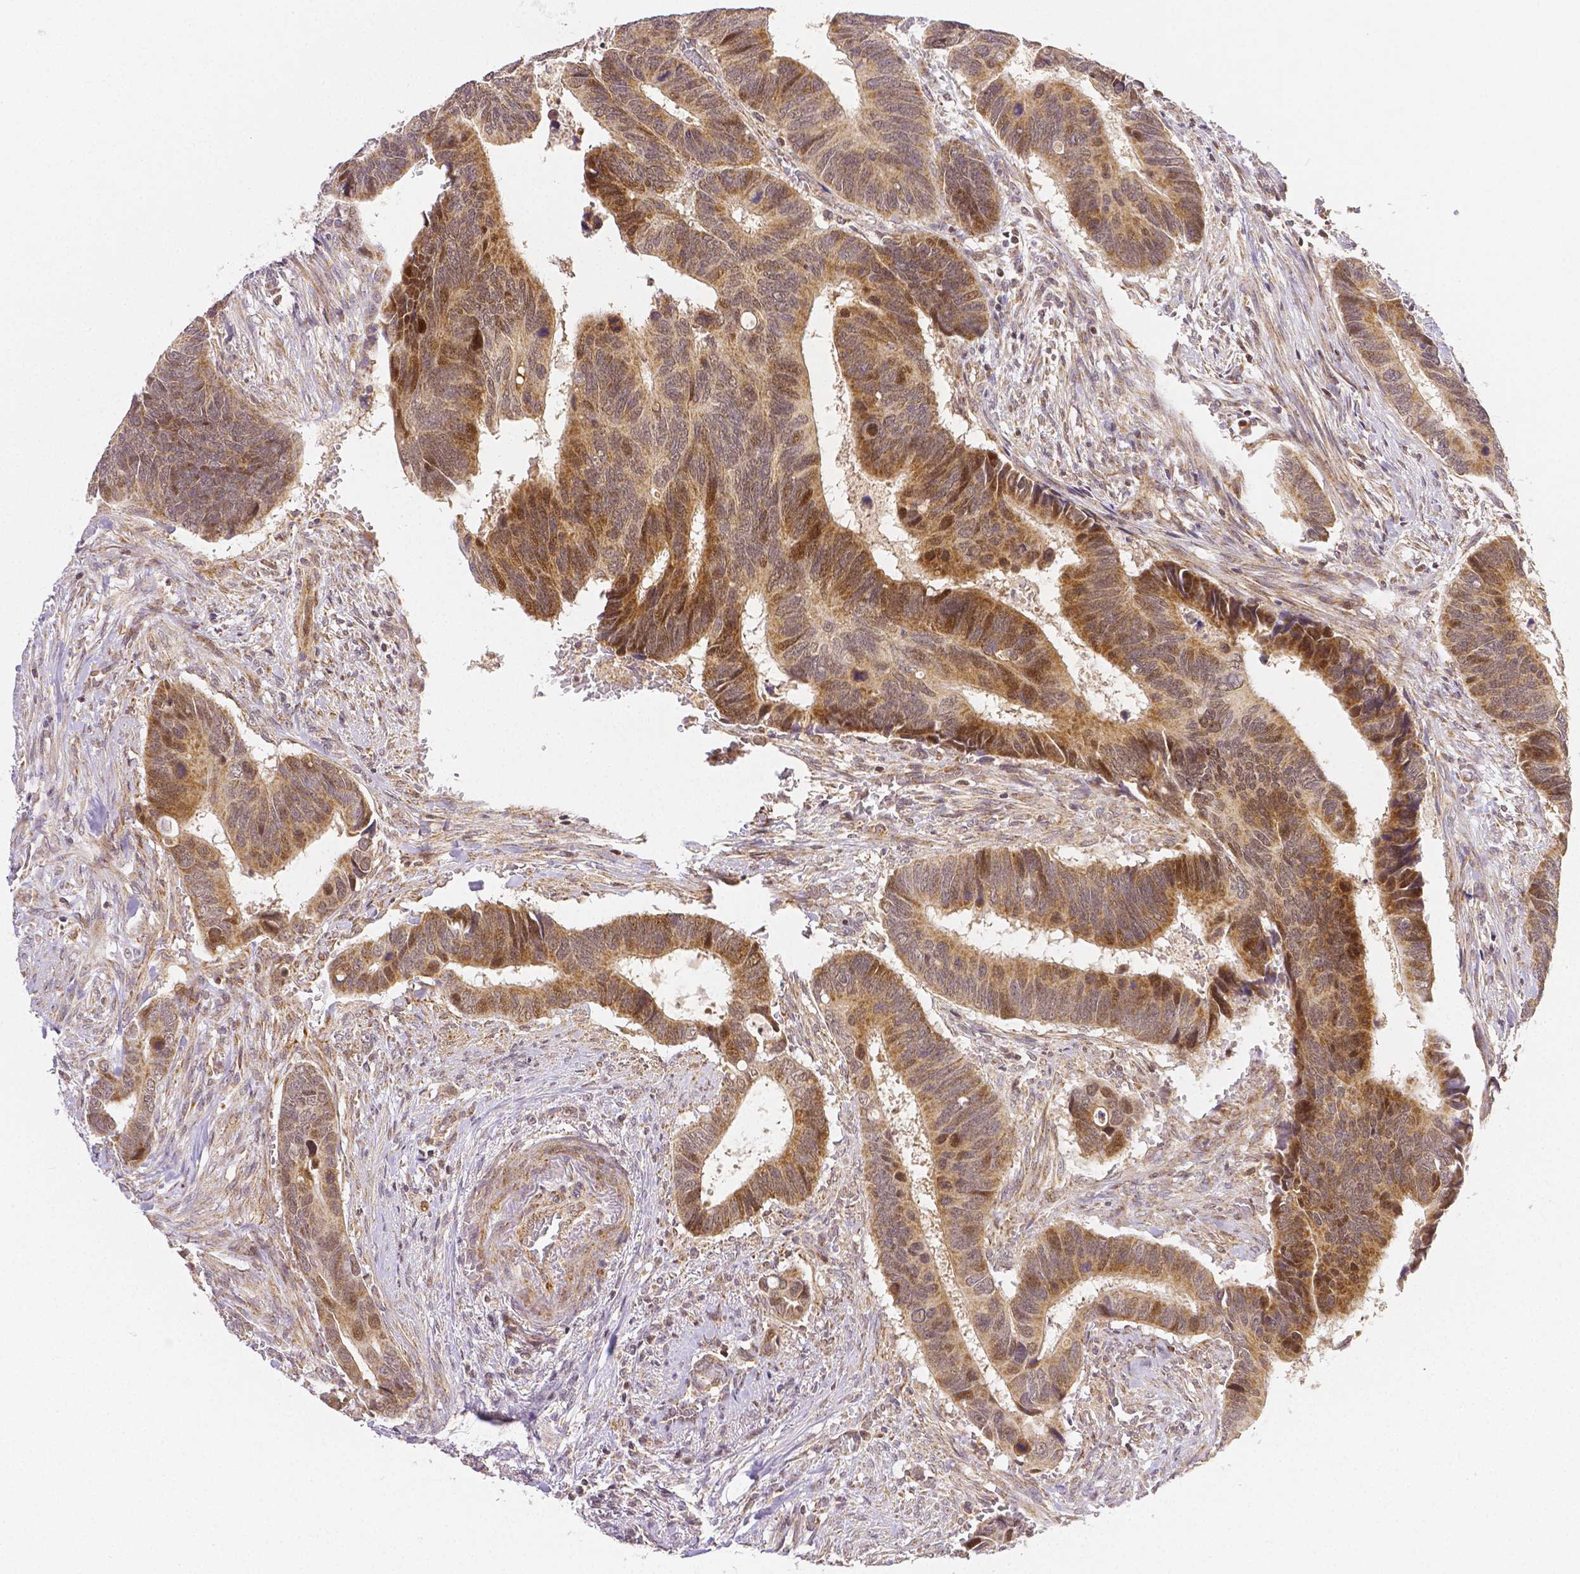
{"staining": {"intensity": "moderate", "quantity": ">75%", "location": "cytoplasmic/membranous,nuclear"}, "tissue": "colorectal cancer", "cell_type": "Tumor cells", "image_type": "cancer", "snomed": [{"axis": "morphology", "description": "Adenocarcinoma, NOS"}, {"axis": "topography", "description": "Colon"}], "caption": "DAB immunohistochemical staining of colorectal adenocarcinoma reveals moderate cytoplasmic/membranous and nuclear protein positivity in approximately >75% of tumor cells. (brown staining indicates protein expression, while blue staining denotes nuclei).", "gene": "RHOT1", "patient": {"sex": "male", "age": 49}}